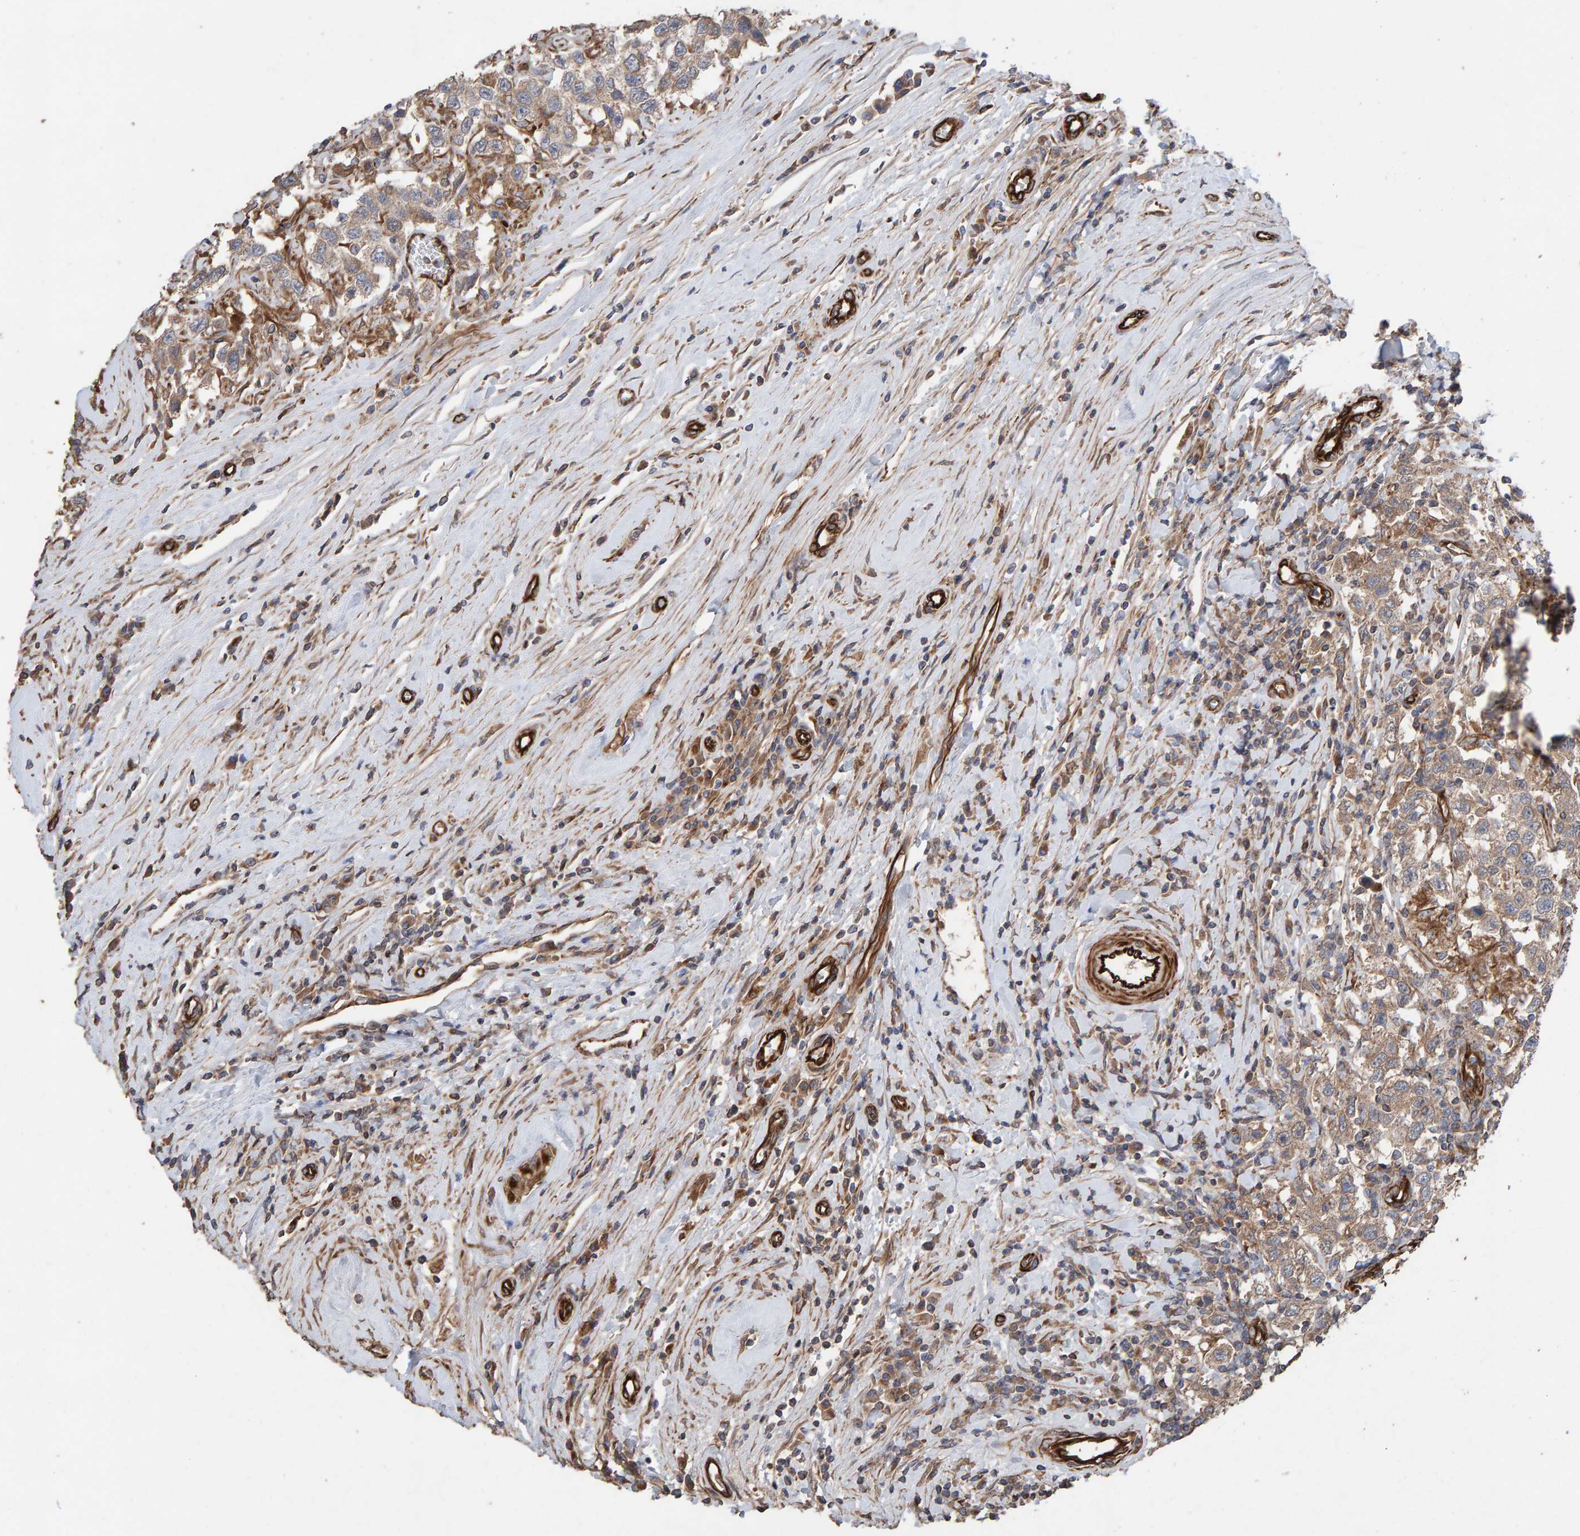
{"staining": {"intensity": "weak", "quantity": "25%-75%", "location": "cytoplasmic/membranous"}, "tissue": "testis cancer", "cell_type": "Tumor cells", "image_type": "cancer", "snomed": [{"axis": "morphology", "description": "Seminoma, NOS"}, {"axis": "topography", "description": "Testis"}], "caption": "Brown immunohistochemical staining in testis cancer (seminoma) demonstrates weak cytoplasmic/membranous positivity in approximately 25%-75% of tumor cells.", "gene": "ZNF347", "patient": {"sex": "male", "age": 41}}